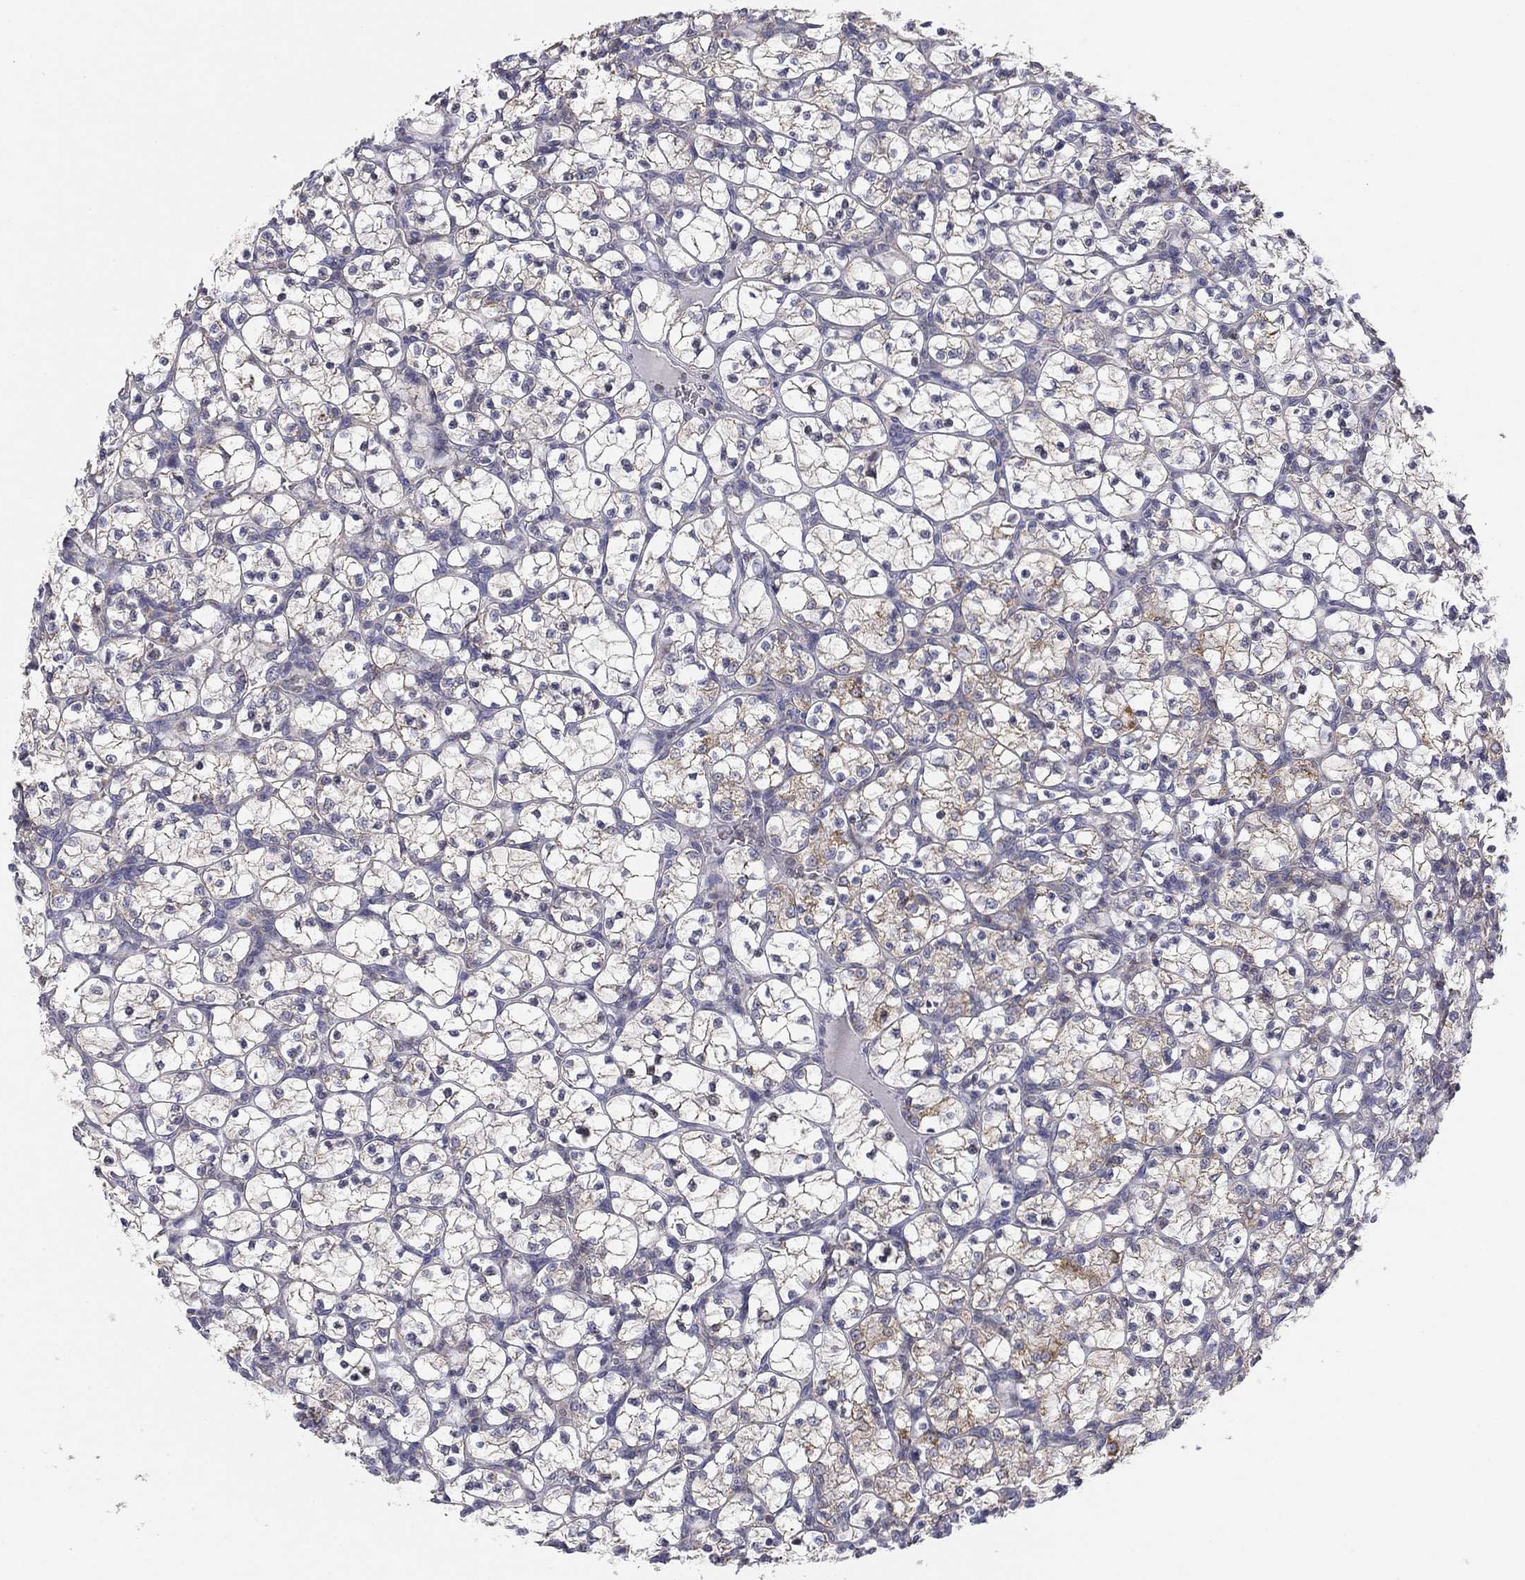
{"staining": {"intensity": "negative", "quantity": "none", "location": "none"}, "tissue": "renal cancer", "cell_type": "Tumor cells", "image_type": "cancer", "snomed": [{"axis": "morphology", "description": "Adenocarcinoma, NOS"}, {"axis": "topography", "description": "Kidney"}], "caption": "The image displays no significant positivity in tumor cells of renal cancer. (Brightfield microscopy of DAB (3,3'-diaminobenzidine) immunohistochemistry (IHC) at high magnification).", "gene": "SLC2A9", "patient": {"sex": "female", "age": 89}}